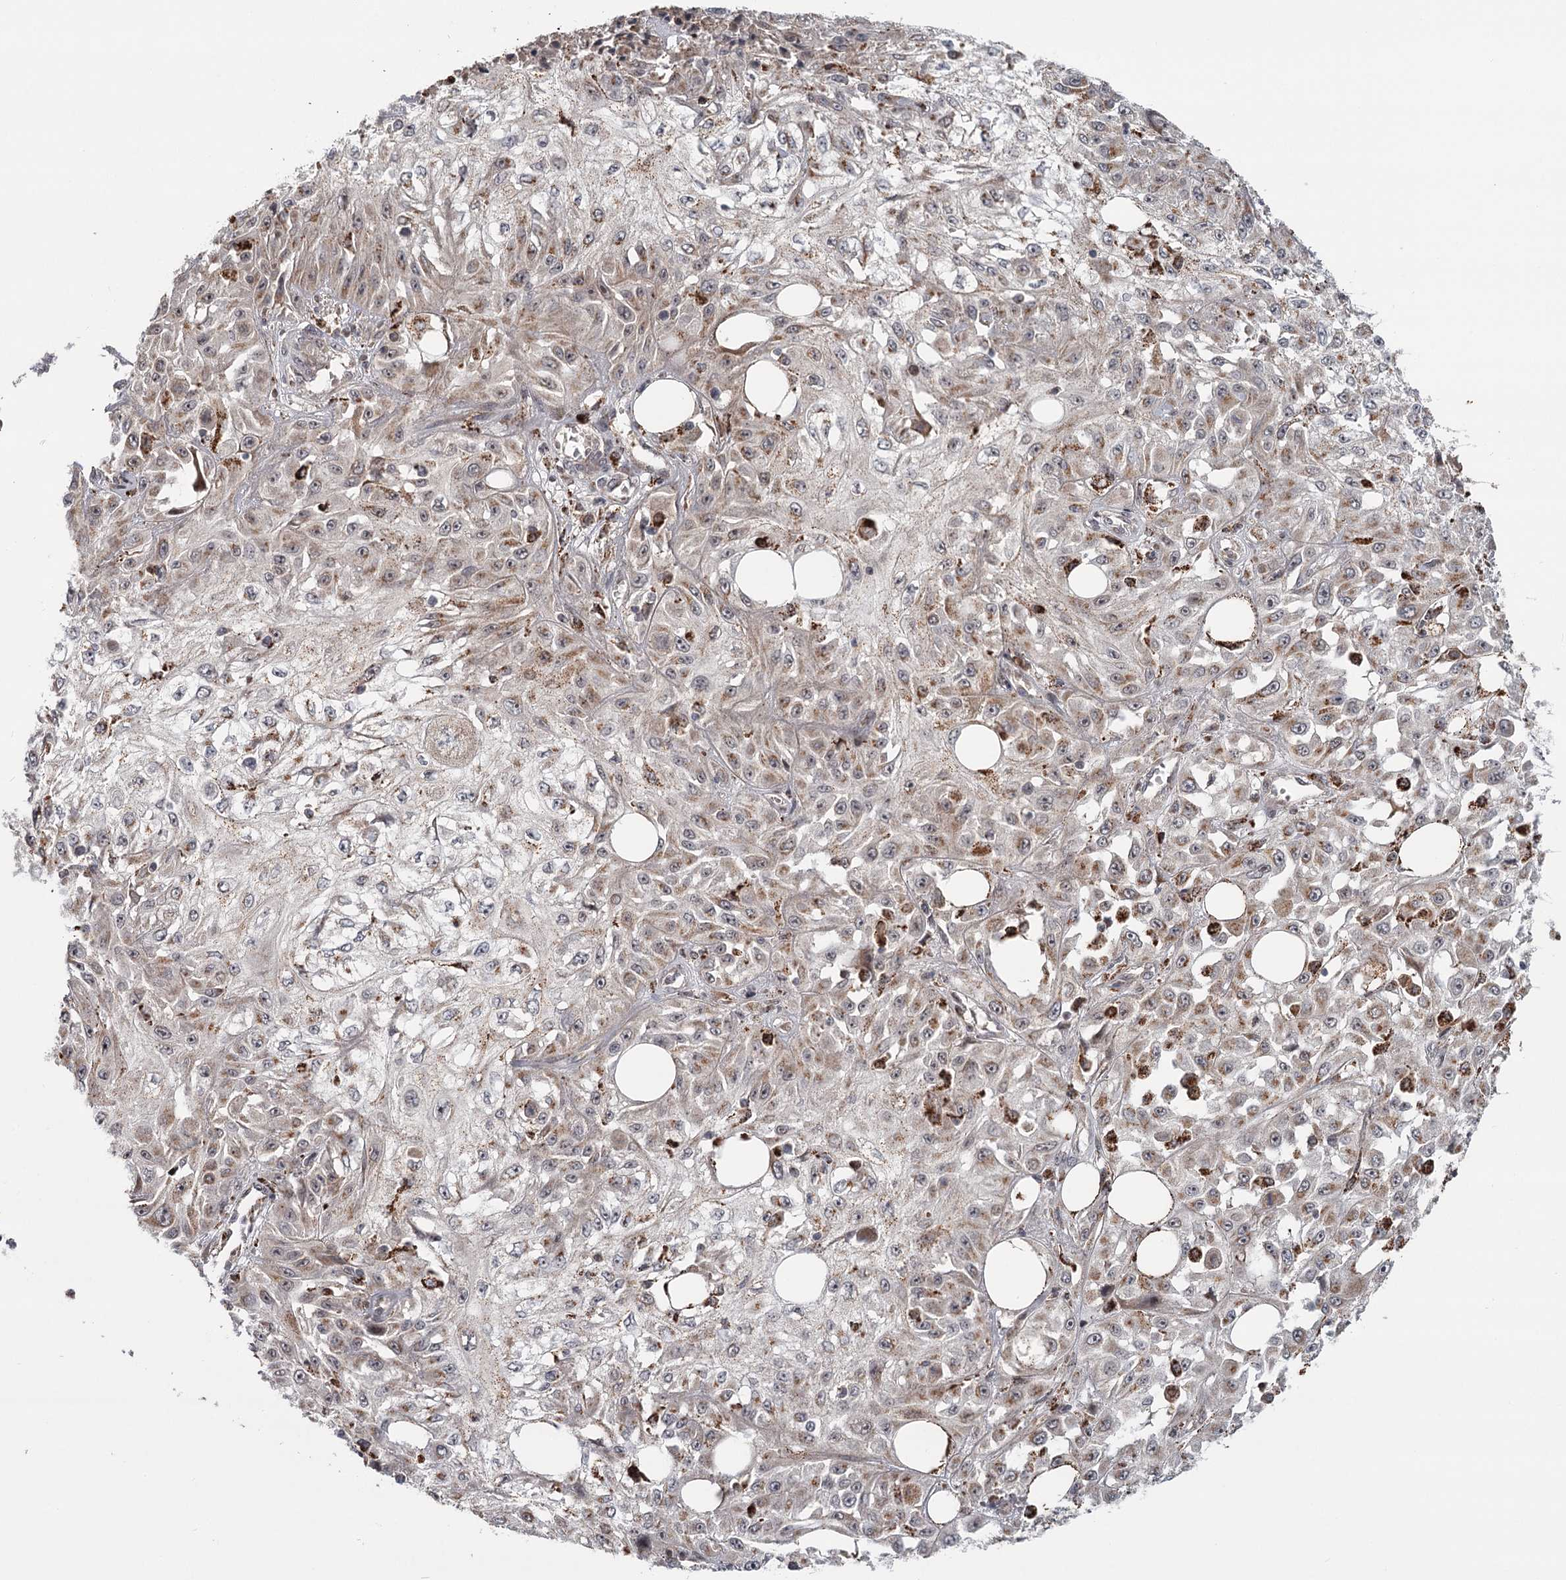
{"staining": {"intensity": "weak", "quantity": ">75%", "location": "cytoplasmic/membranous"}, "tissue": "skin cancer", "cell_type": "Tumor cells", "image_type": "cancer", "snomed": [{"axis": "morphology", "description": "Squamous cell carcinoma, NOS"}, {"axis": "morphology", "description": "Squamous cell carcinoma, metastatic, NOS"}, {"axis": "topography", "description": "Skin"}, {"axis": "topography", "description": "Lymph node"}], "caption": "A photomicrograph showing weak cytoplasmic/membranous positivity in approximately >75% of tumor cells in skin cancer (squamous cell carcinoma), as visualized by brown immunohistochemical staining.", "gene": "CDC123", "patient": {"sex": "male", "age": 75}}